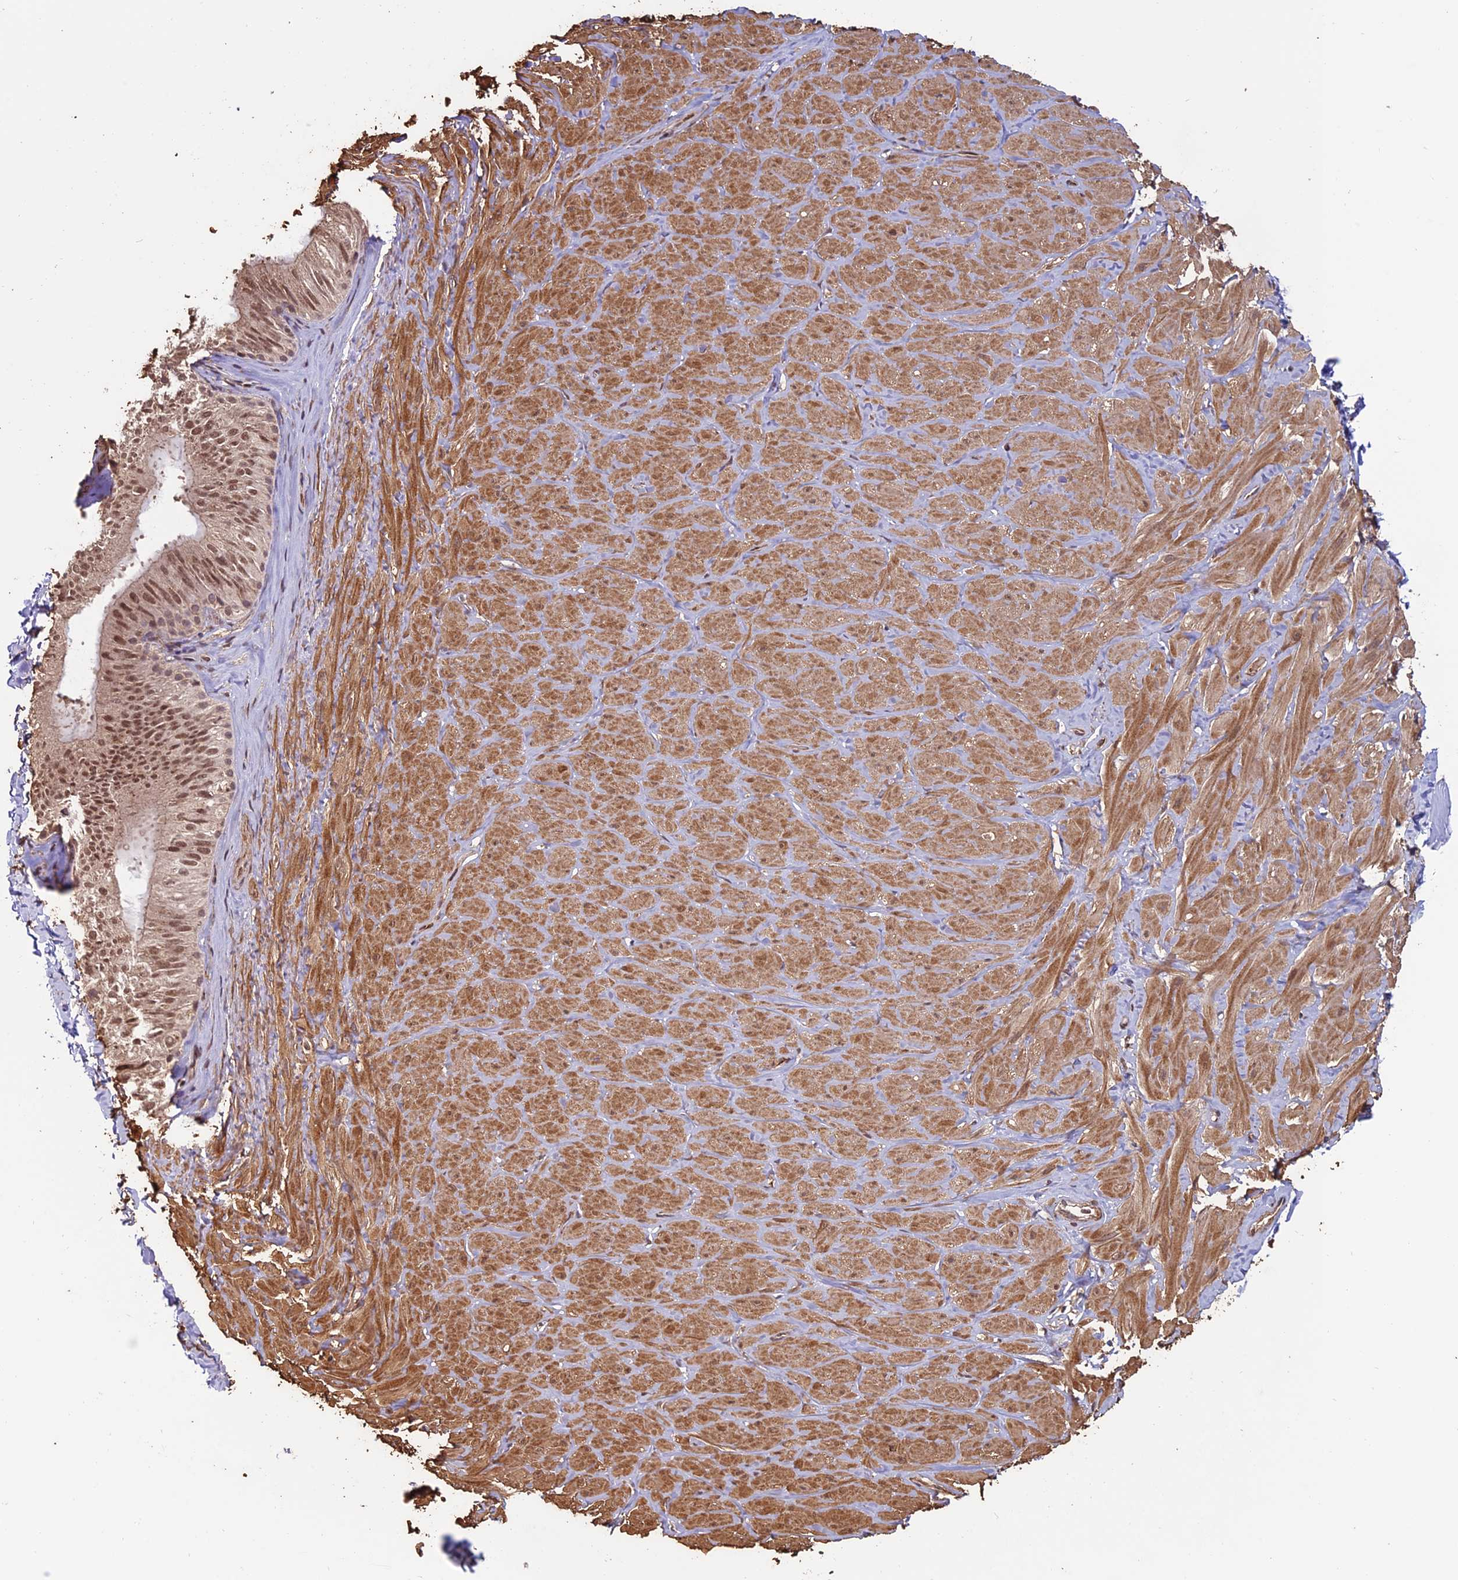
{"staining": {"intensity": "moderate", "quantity": "25%-75%", "location": "cytoplasmic/membranous"}, "tissue": "adipose tissue", "cell_type": "Adipocytes", "image_type": "normal", "snomed": [{"axis": "morphology", "description": "Normal tissue, NOS"}, {"axis": "topography", "description": "Adipose tissue"}, {"axis": "topography", "description": "Vascular tissue"}, {"axis": "topography", "description": "Peripheral nerve tissue"}], "caption": "The photomicrograph shows immunohistochemical staining of benign adipose tissue. There is moderate cytoplasmic/membranous positivity is appreciated in approximately 25%-75% of adipocytes.", "gene": "CABIN1", "patient": {"sex": "male", "age": 25}}